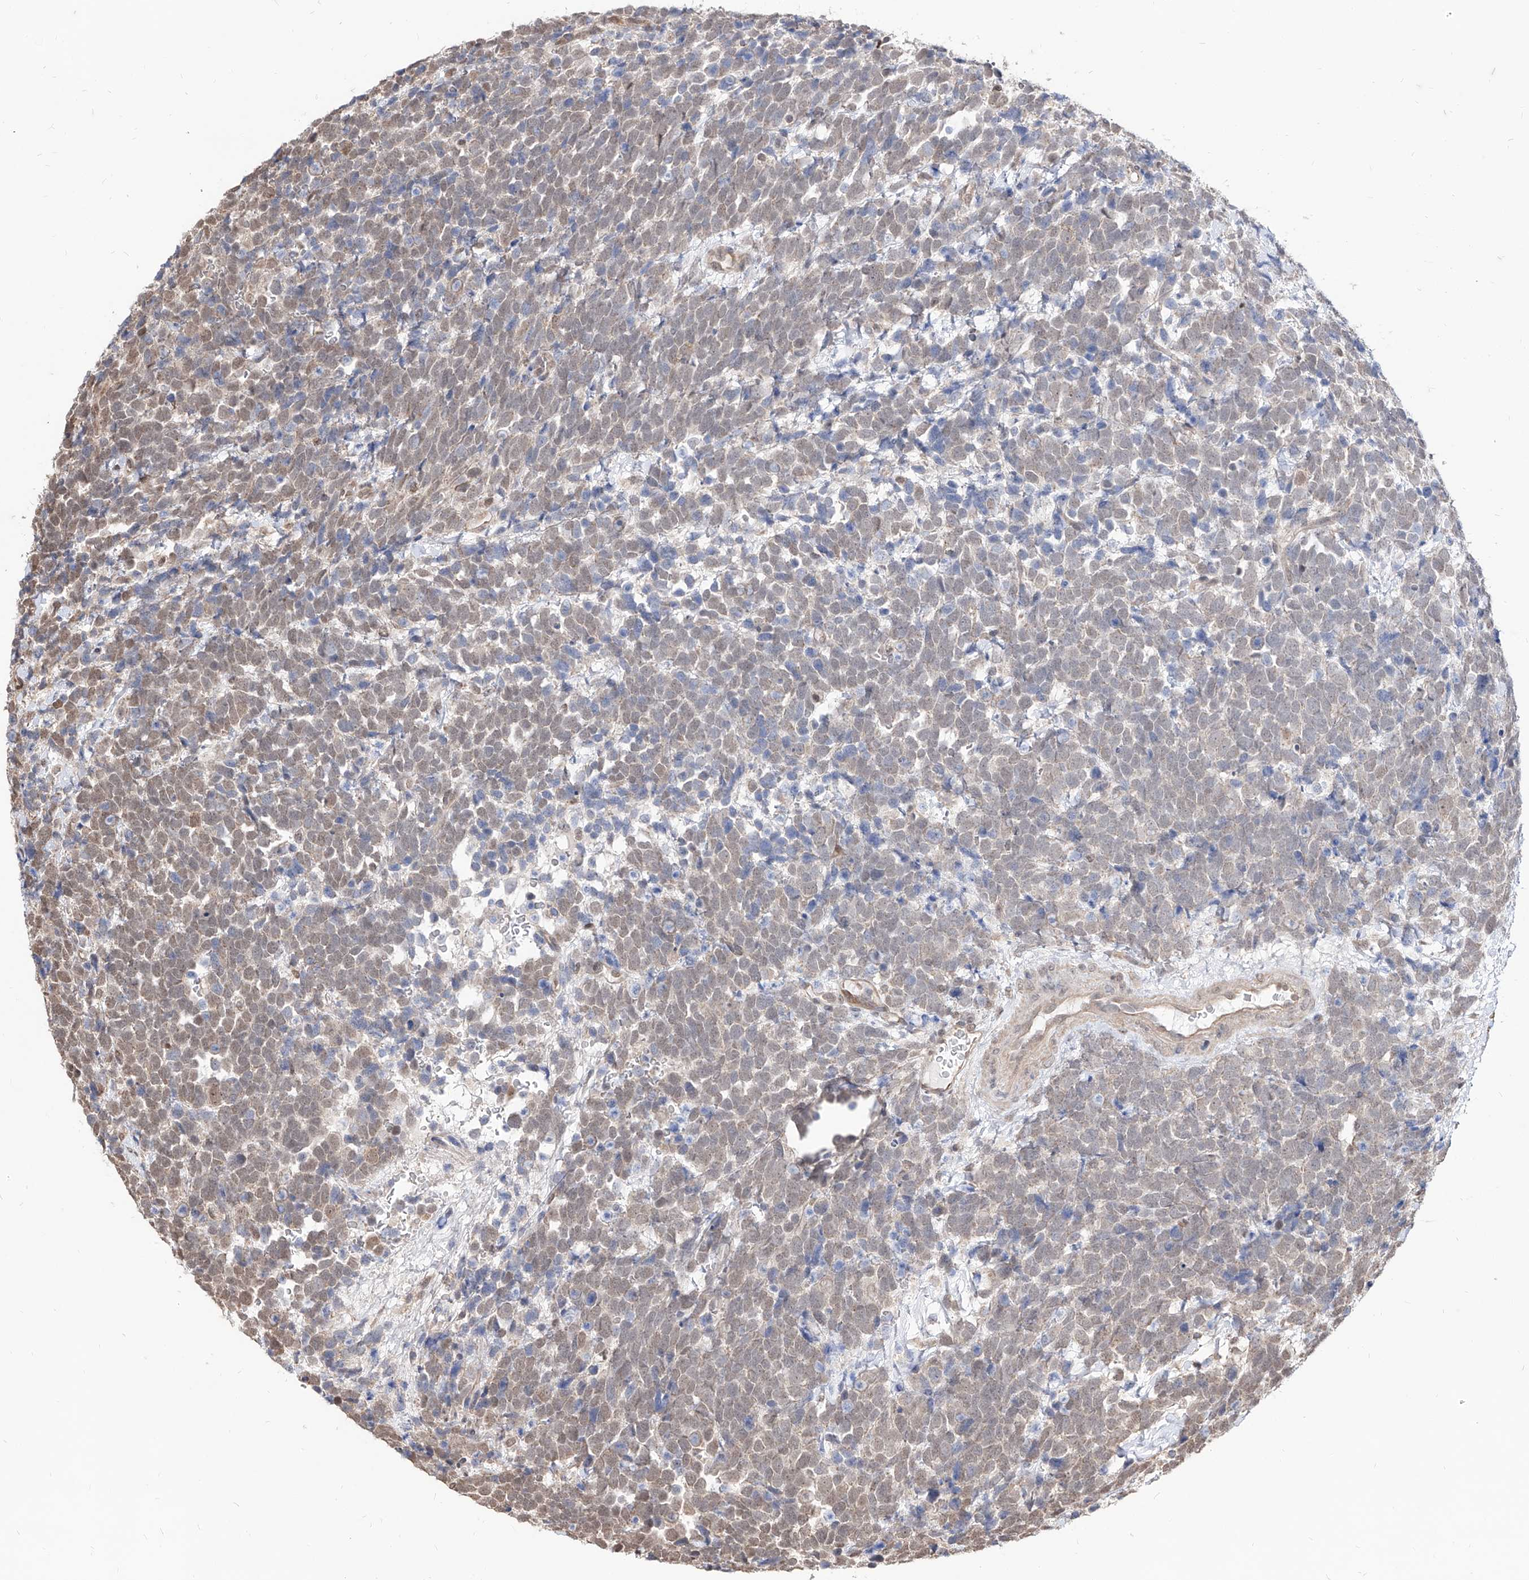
{"staining": {"intensity": "weak", "quantity": "25%-75%", "location": "cytoplasmic/membranous,nuclear"}, "tissue": "urothelial cancer", "cell_type": "Tumor cells", "image_type": "cancer", "snomed": [{"axis": "morphology", "description": "Urothelial carcinoma, High grade"}, {"axis": "topography", "description": "Urinary bladder"}], "caption": "Protein staining shows weak cytoplasmic/membranous and nuclear staining in about 25%-75% of tumor cells in urothelial cancer.", "gene": "C8orf82", "patient": {"sex": "female", "age": 82}}